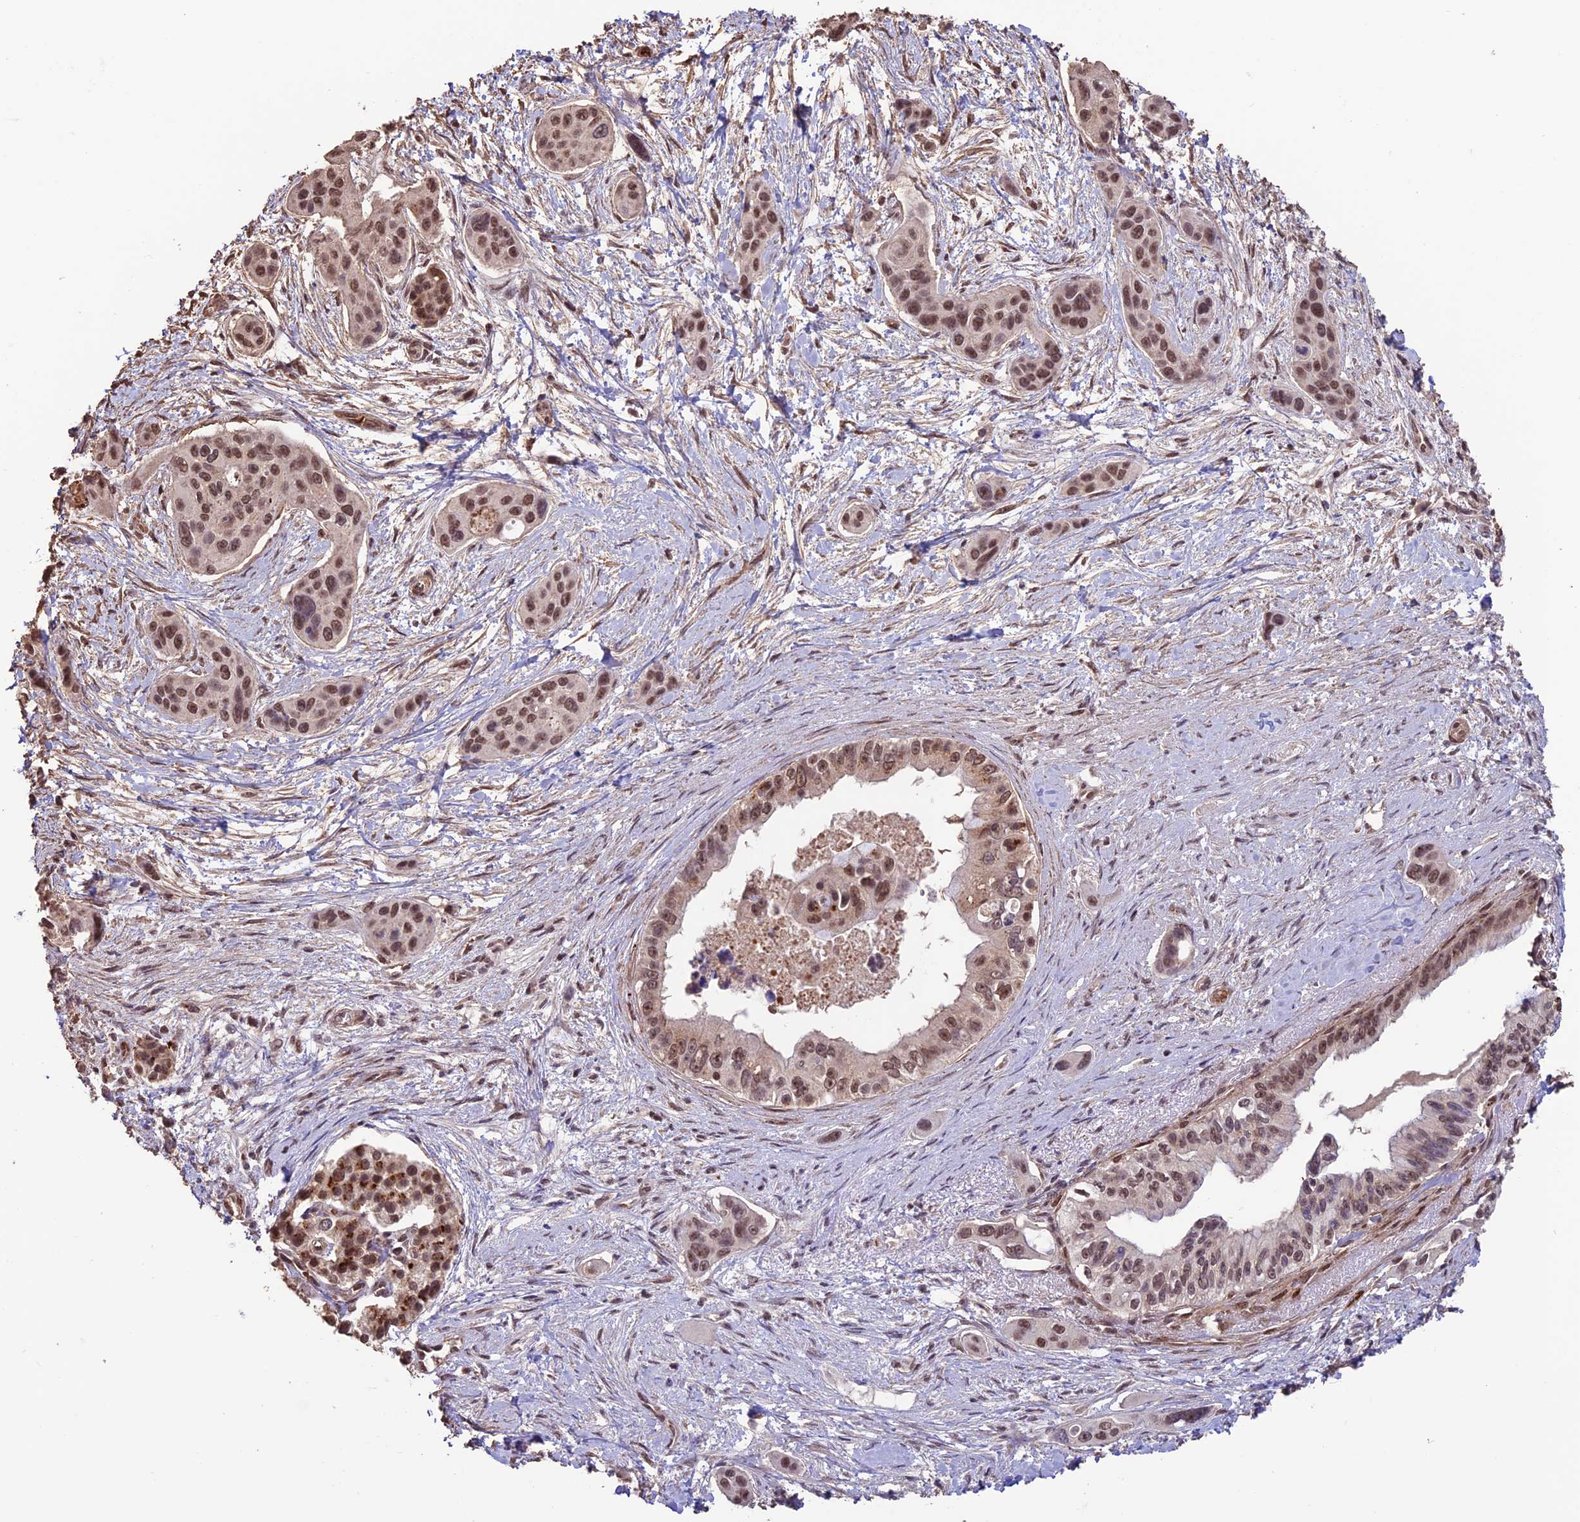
{"staining": {"intensity": "moderate", "quantity": ">75%", "location": "nuclear"}, "tissue": "pancreatic cancer", "cell_type": "Tumor cells", "image_type": "cancer", "snomed": [{"axis": "morphology", "description": "Adenocarcinoma, NOS"}, {"axis": "topography", "description": "Pancreas"}], "caption": "Pancreatic cancer tissue demonstrates moderate nuclear staining in approximately >75% of tumor cells, visualized by immunohistochemistry. The staining is performed using DAB (3,3'-diaminobenzidine) brown chromogen to label protein expression. The nuclei are counter-stained blue using hematoxylin.", "gene": "CABIN1", "patient": {"sex": "male", "age": 72}}